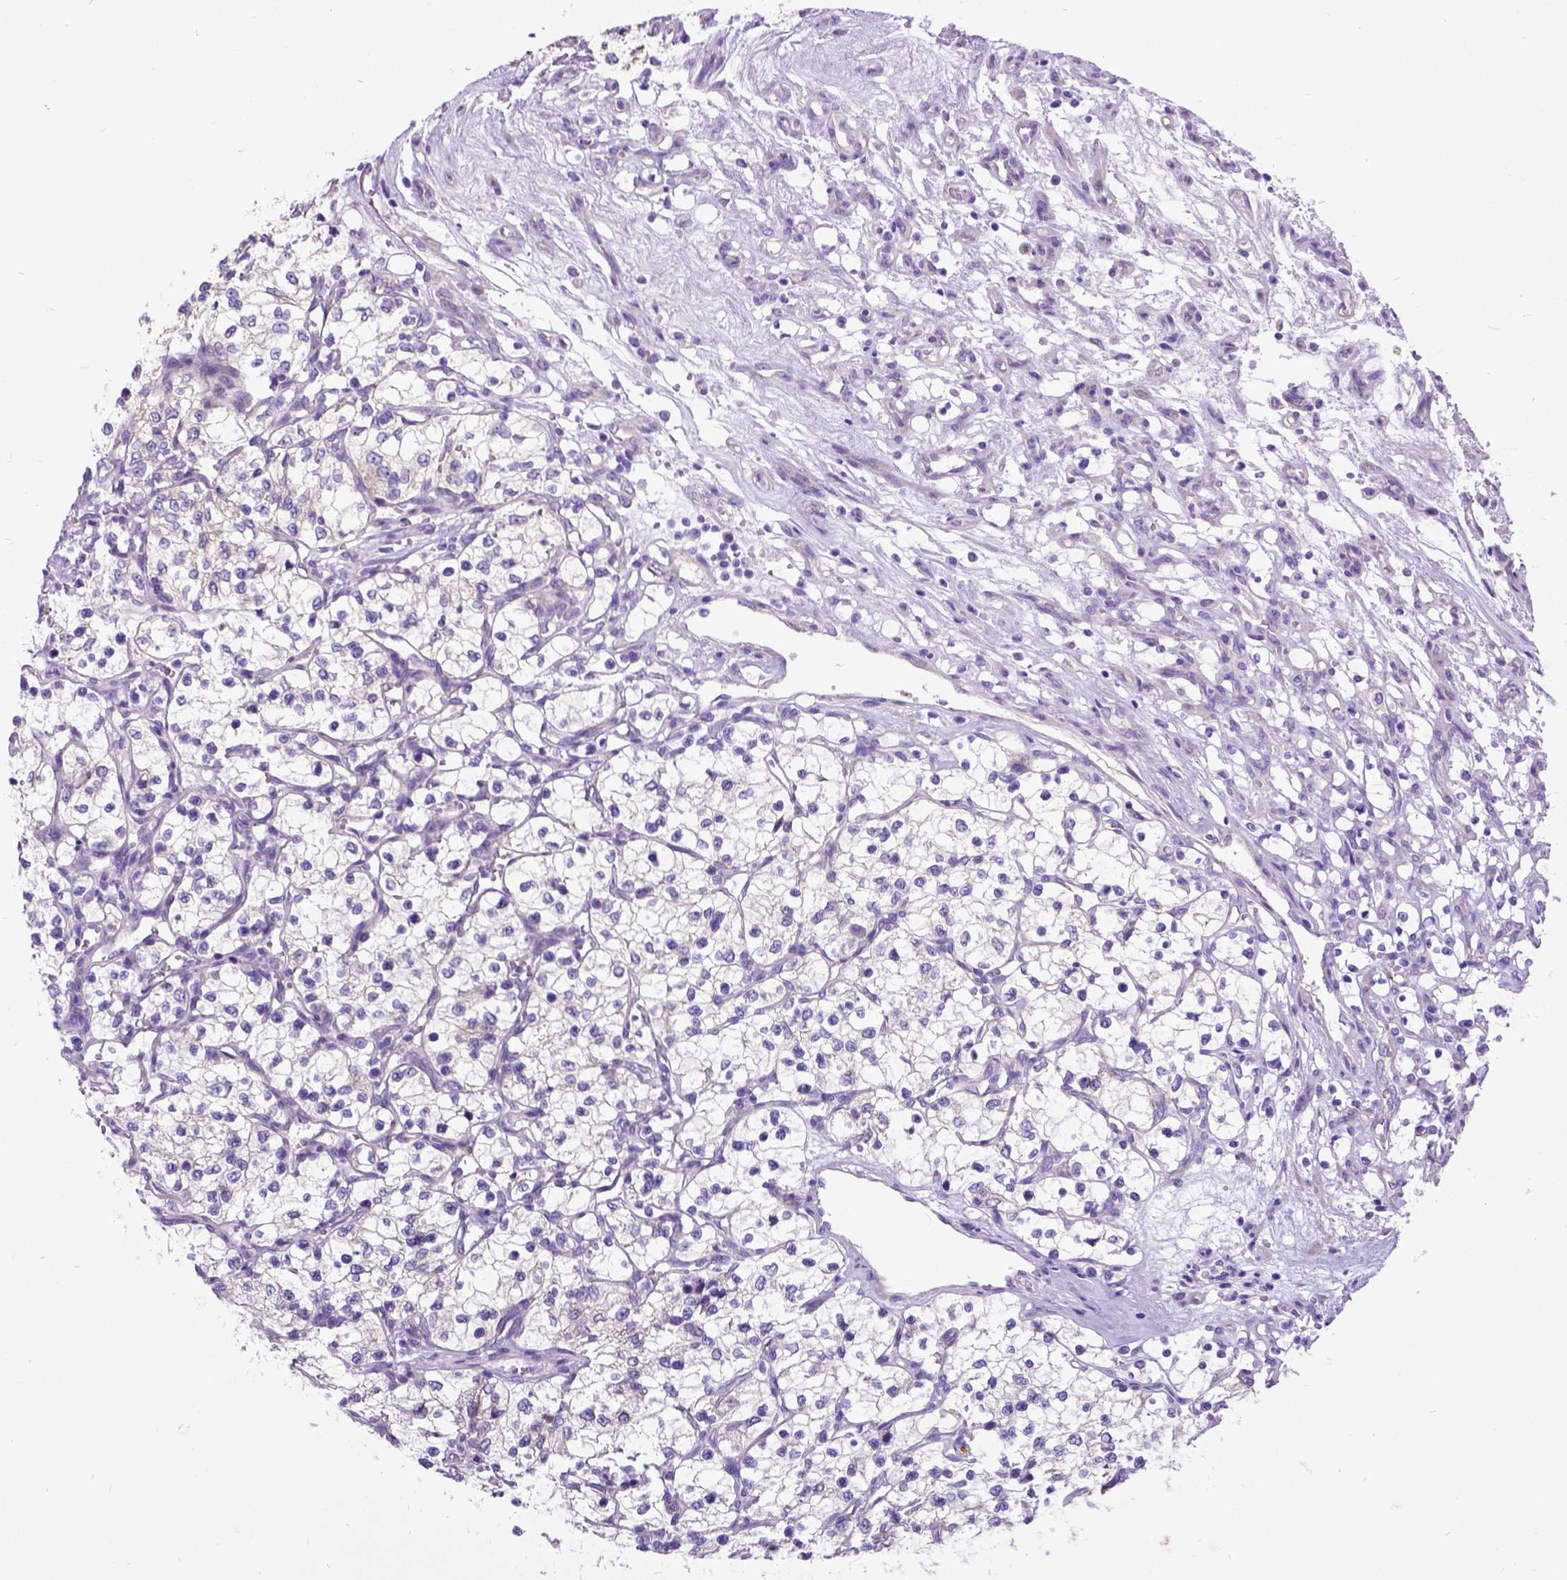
{"staining": {"intensity": "negative", "quantity": "none", "location": "none"}, "tissue": "renal cancer", "cell_type": "Tumor cells", "image_type": "cancer", "snomed": [{"axis": "morphology", "description": "Adenocarcinoma, NOS"}, {"axis": "topography", "description": "Kidney"}], "caption": "A photomicrograph of human adenocarcinoma (renal) is negative for staining in tumor cells. Brightfield microscopy of IHC stained with DAB (3,3'-diaminobenzidine) (brown) and hematoxylin (blue), captured at high magnification.", "gene": "CFAP54", "patient": {"sex": "female", "age": 69}}